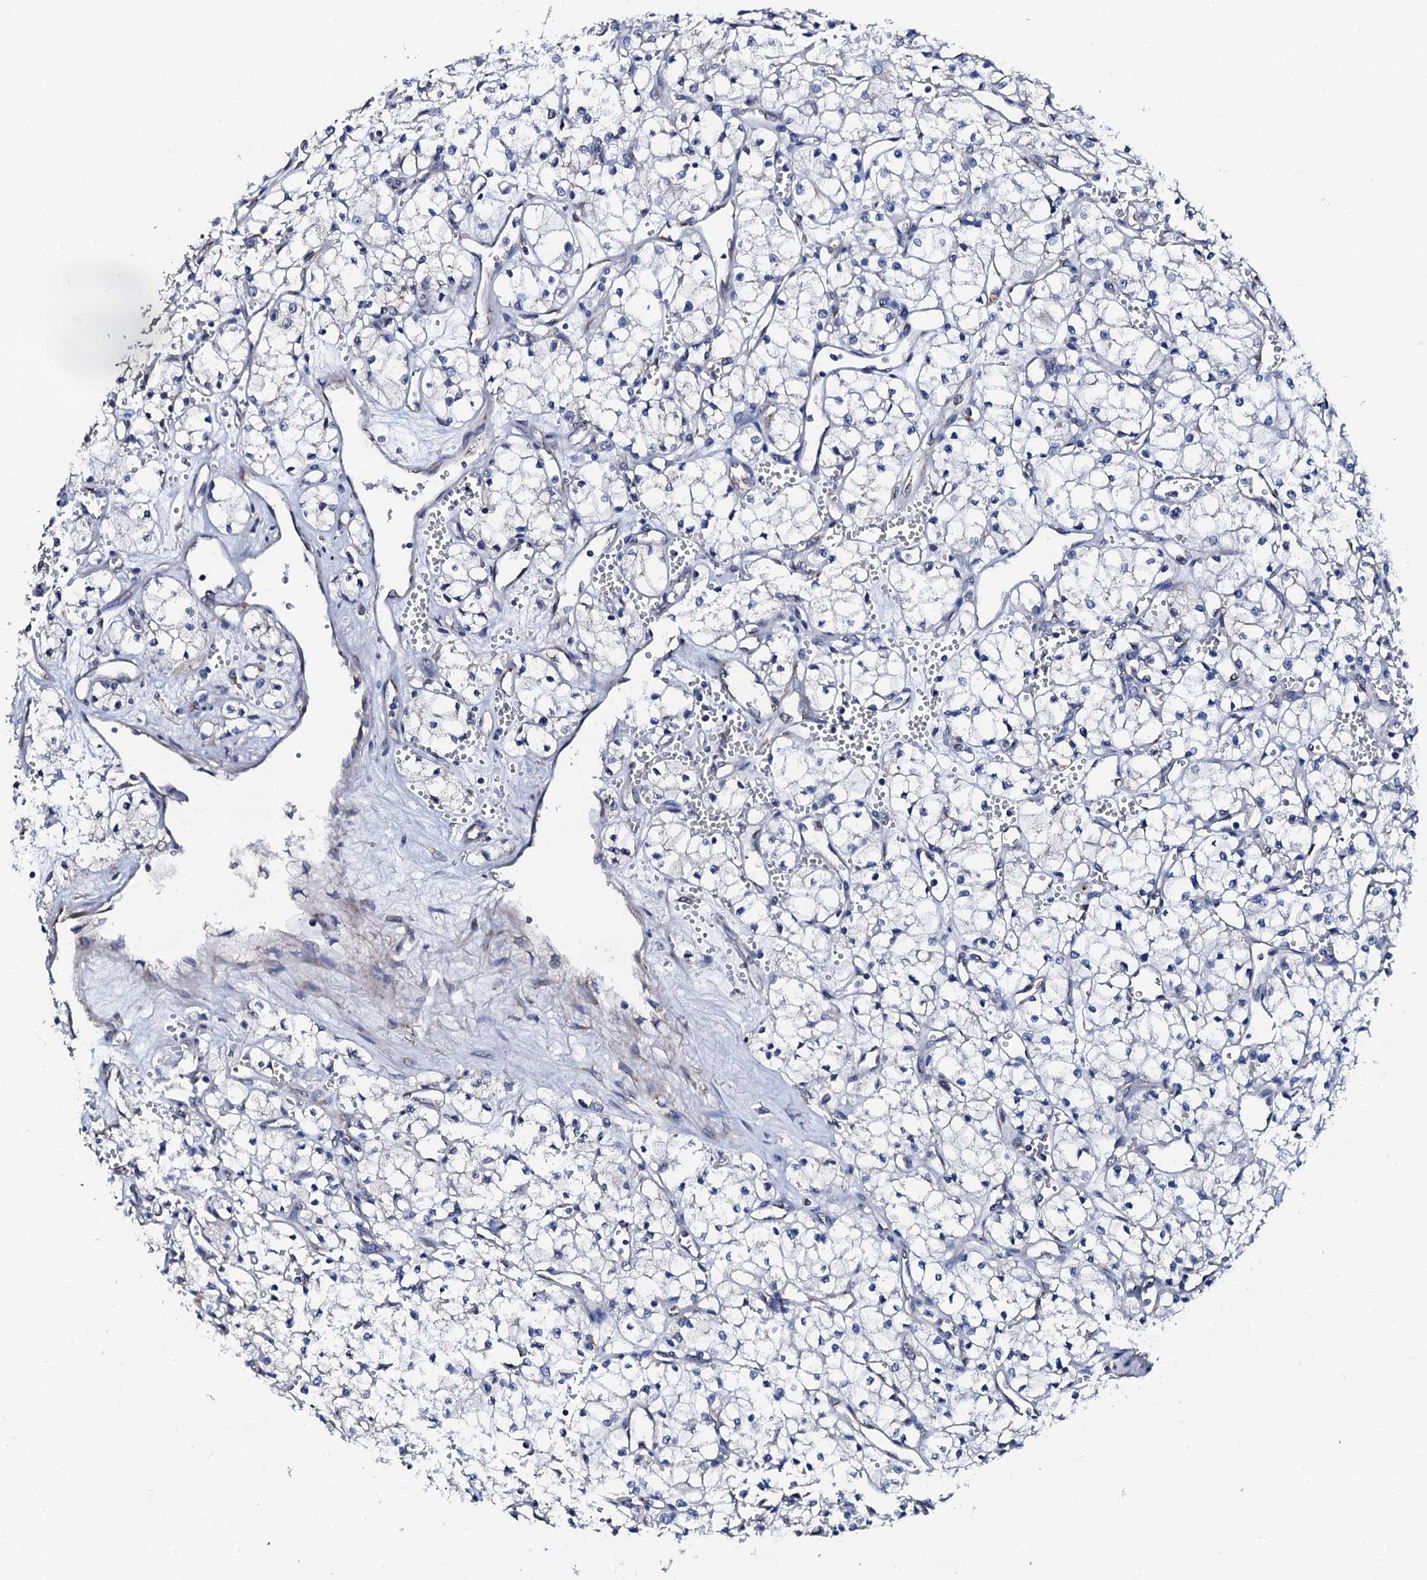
{"staining": {"intensity": "negative", "quantity": "none", "location": "none"}, "tissue": "renal cancer", "cell_type": "Tumor cells", "image_type": "cancer", "snomed": [{"axis": "morphology", "description": "Adenocarcinoma, NOS"}, {"axis": "topography", "description": "Kidney"}], "caption": "A photomicrograph of human renal cancer (adenocarcinoma) is negative for staining in tumor cells.", "gene": "AKAP3", "patient": {"sex": "male", "age": 59}}